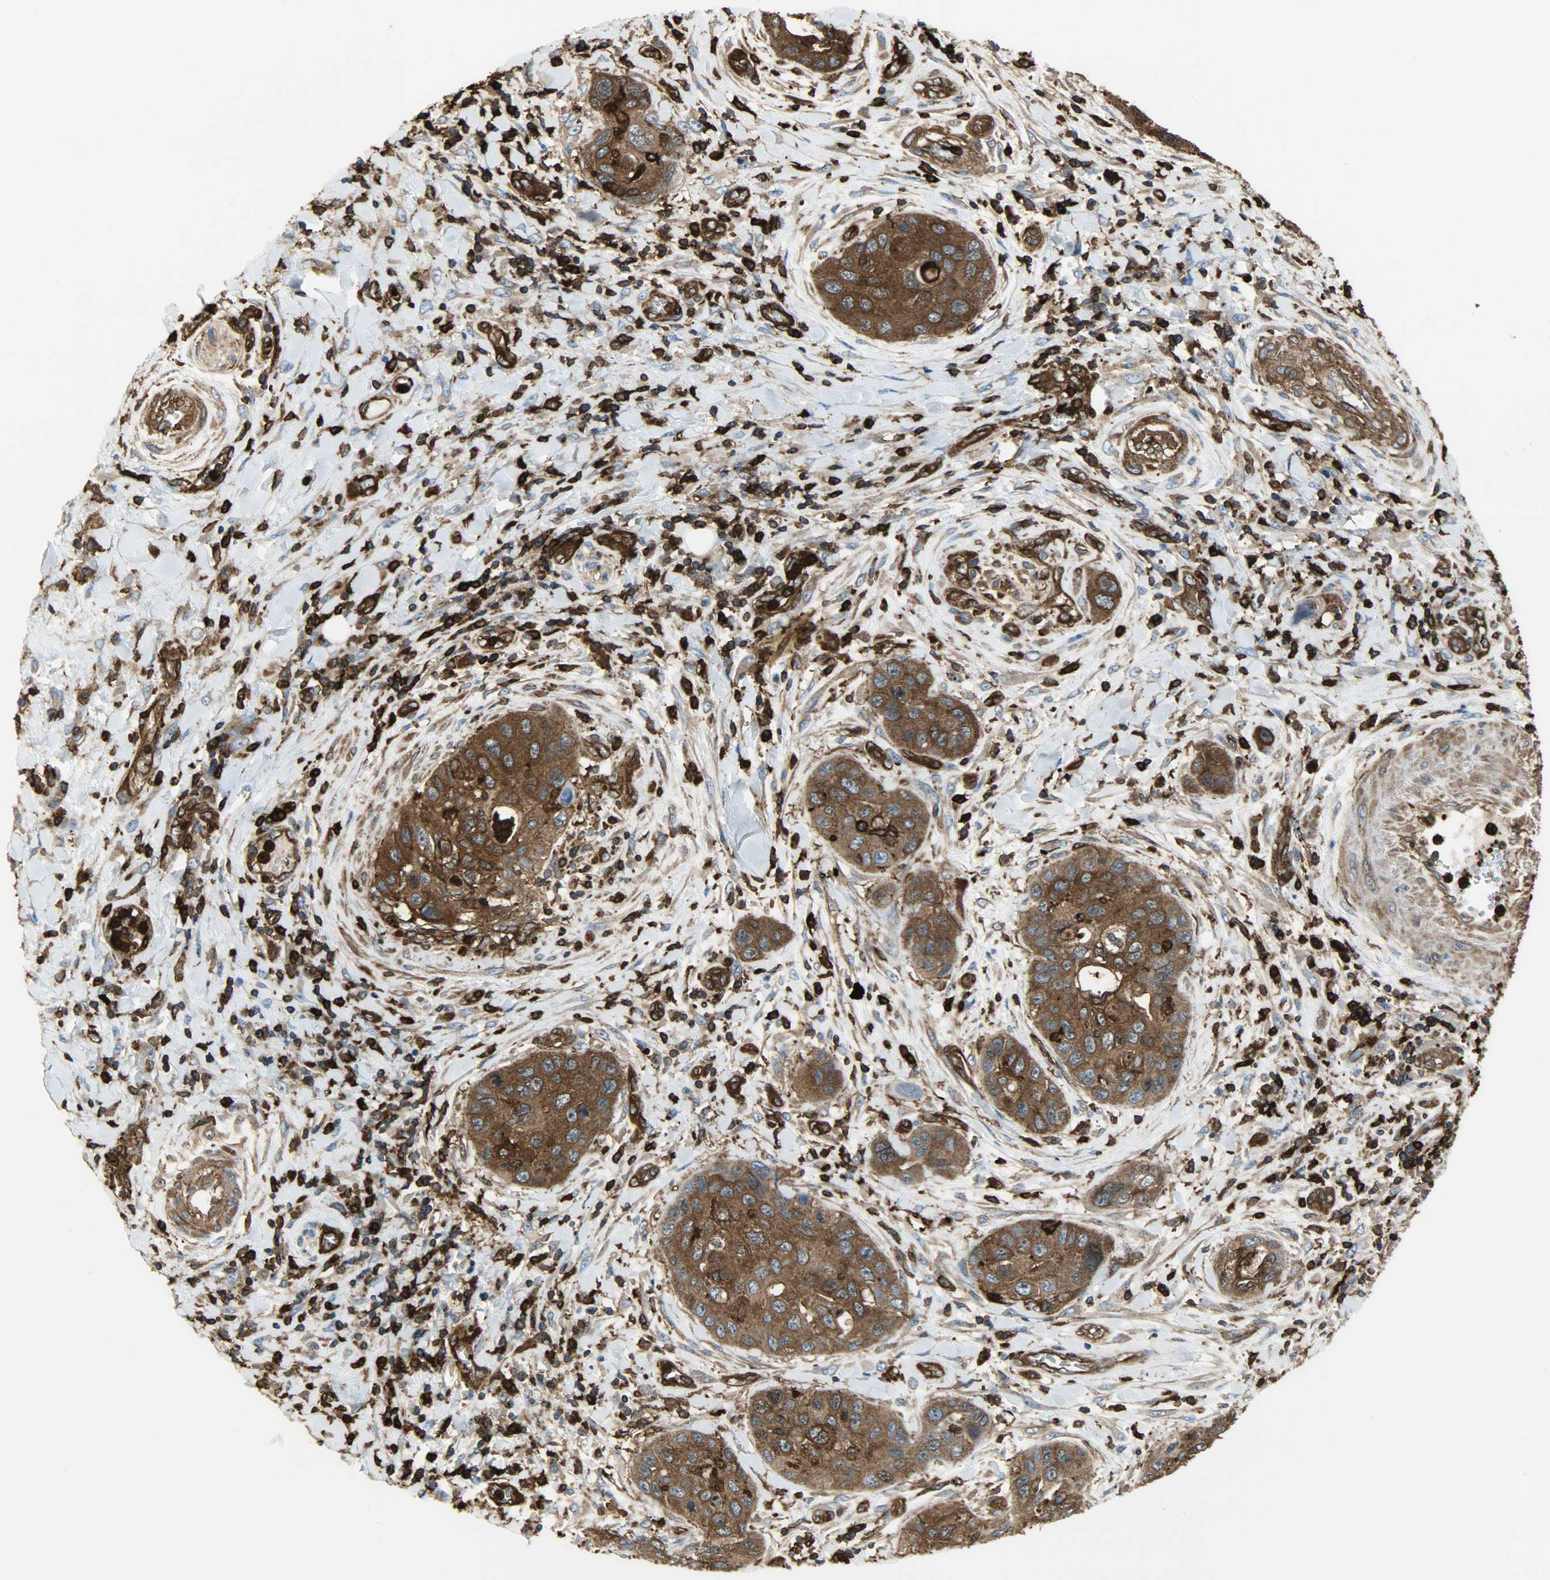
{"staining": {"intensity": "strong", "quantity": ">75%", "location": "cytoplasmic/membranous"}, "tissue": "pancreatic cancer", "cell_type": "Tumor cells", "image_type": "cancer", "snomed": [{"axis": "morphology", "description": "Adenocarcinoma, NOS"}, {"axis": "topography", "description": "Pancreas"}], "caption": "Tumor cells show strong cytoplasmic/membranous staining in about >75% of cells in pancreatic cancer. The protein of interest is shown in brown color, while the nuclei are stained blue.", "gene": "VASP", "patient": {"sex": "female", "age": 70}}